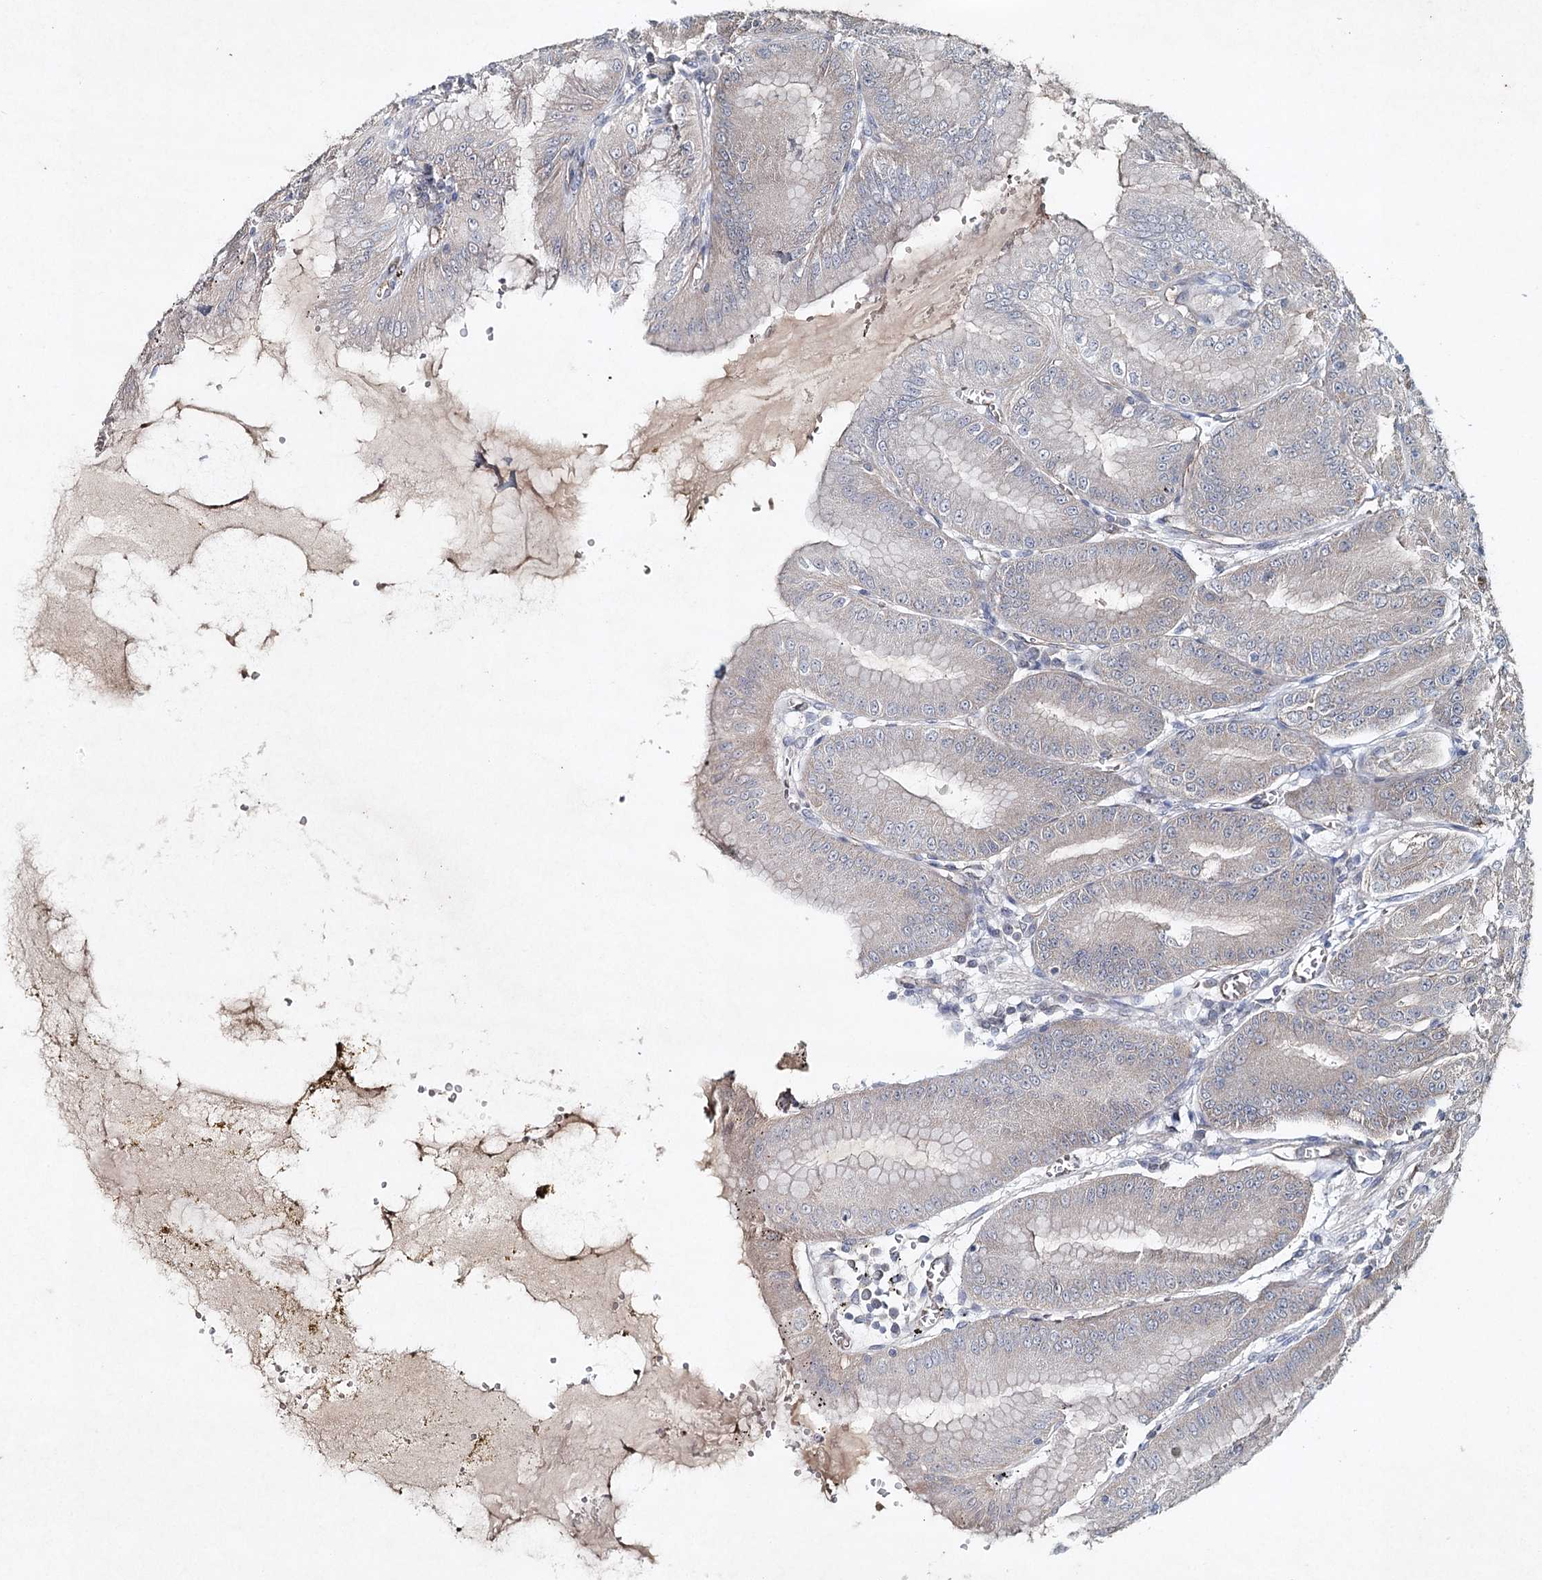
{"staining": {"intensity": "weak", "quantity": "25%-75%", "location": "cytoplasmic/membranous"}, "tissue": "stomach", "cell_type": "Glandular cells", "image_type": "normal", "snomed": [{"axis": "morphology", "description": "Normal tissue, NOS"}, {"axis": "topography", "description": "Stomach, upper"}, {"axis": "topography", "description": "Stomach, lower"}], "caption": "Weak cytoplasmic/membranous positivity for a protein is seen in about 25%-75% of glandular cells of benign stomach using immunohistochemistry (IHC).", "gene": "SYNPO", "patient": {"sex": "male", "age": 71}}